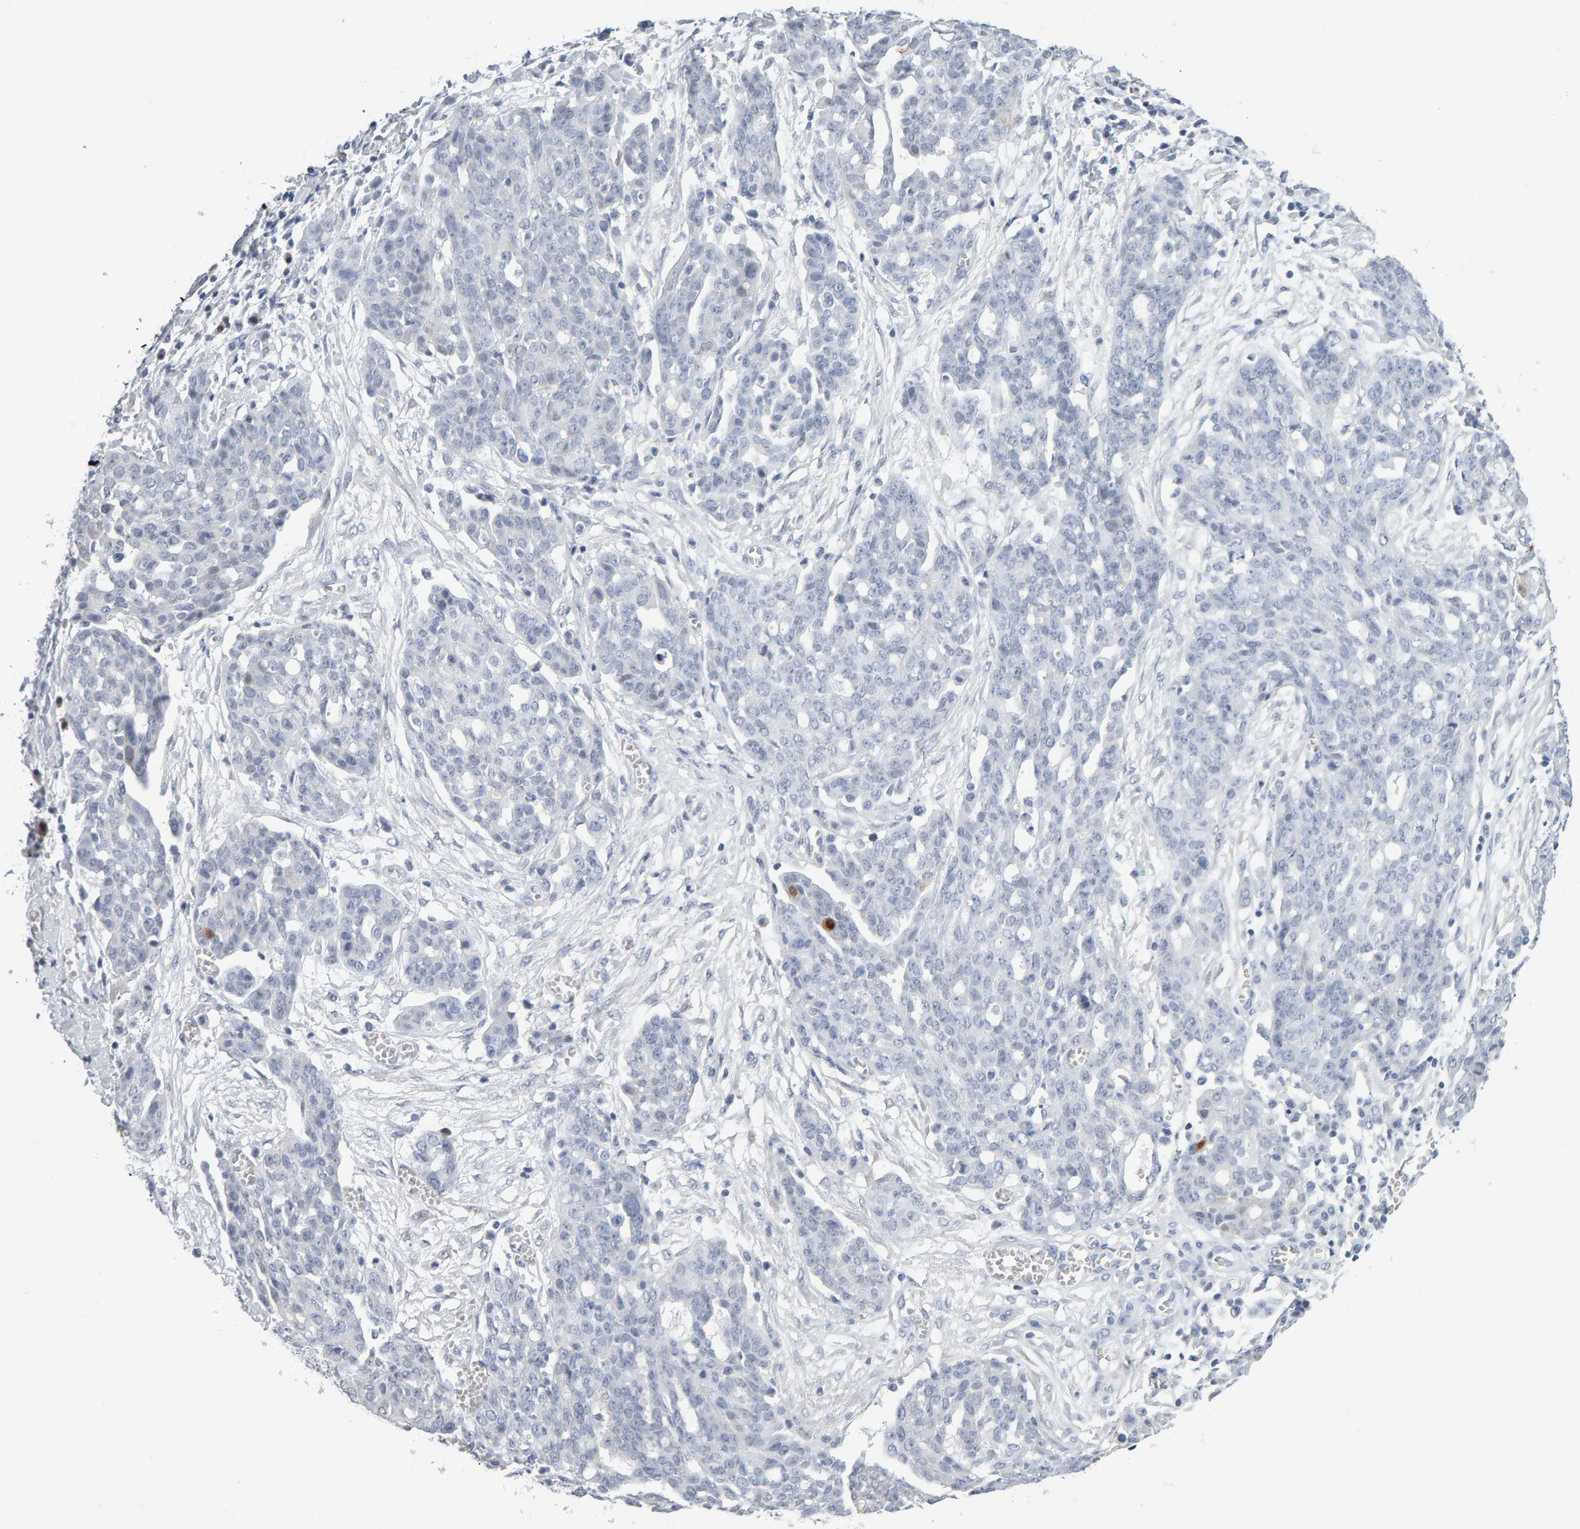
{"staining": {"intensity": "negative", "quantity": "none", "location": "none"}, "tissue": "ovarian cancer", "cell_type": "Tumor cells", "image_type": "cancer", "snomed": [{"axis": "morphology", "description": "Cystadenocarcinoma, serous, NOS"}, {"axis": "topography", "description": "Soft tissue"}, {"axis": "topography", "description": "Ovary"}], "caption": "DAB immunohistochemical staining of human ovarian cancer (serous cystadenocarcinoma) exhibits no significant expression in tumor cells.", "gene": "CTH", "patient": {"sex": "female", "age": 57}}